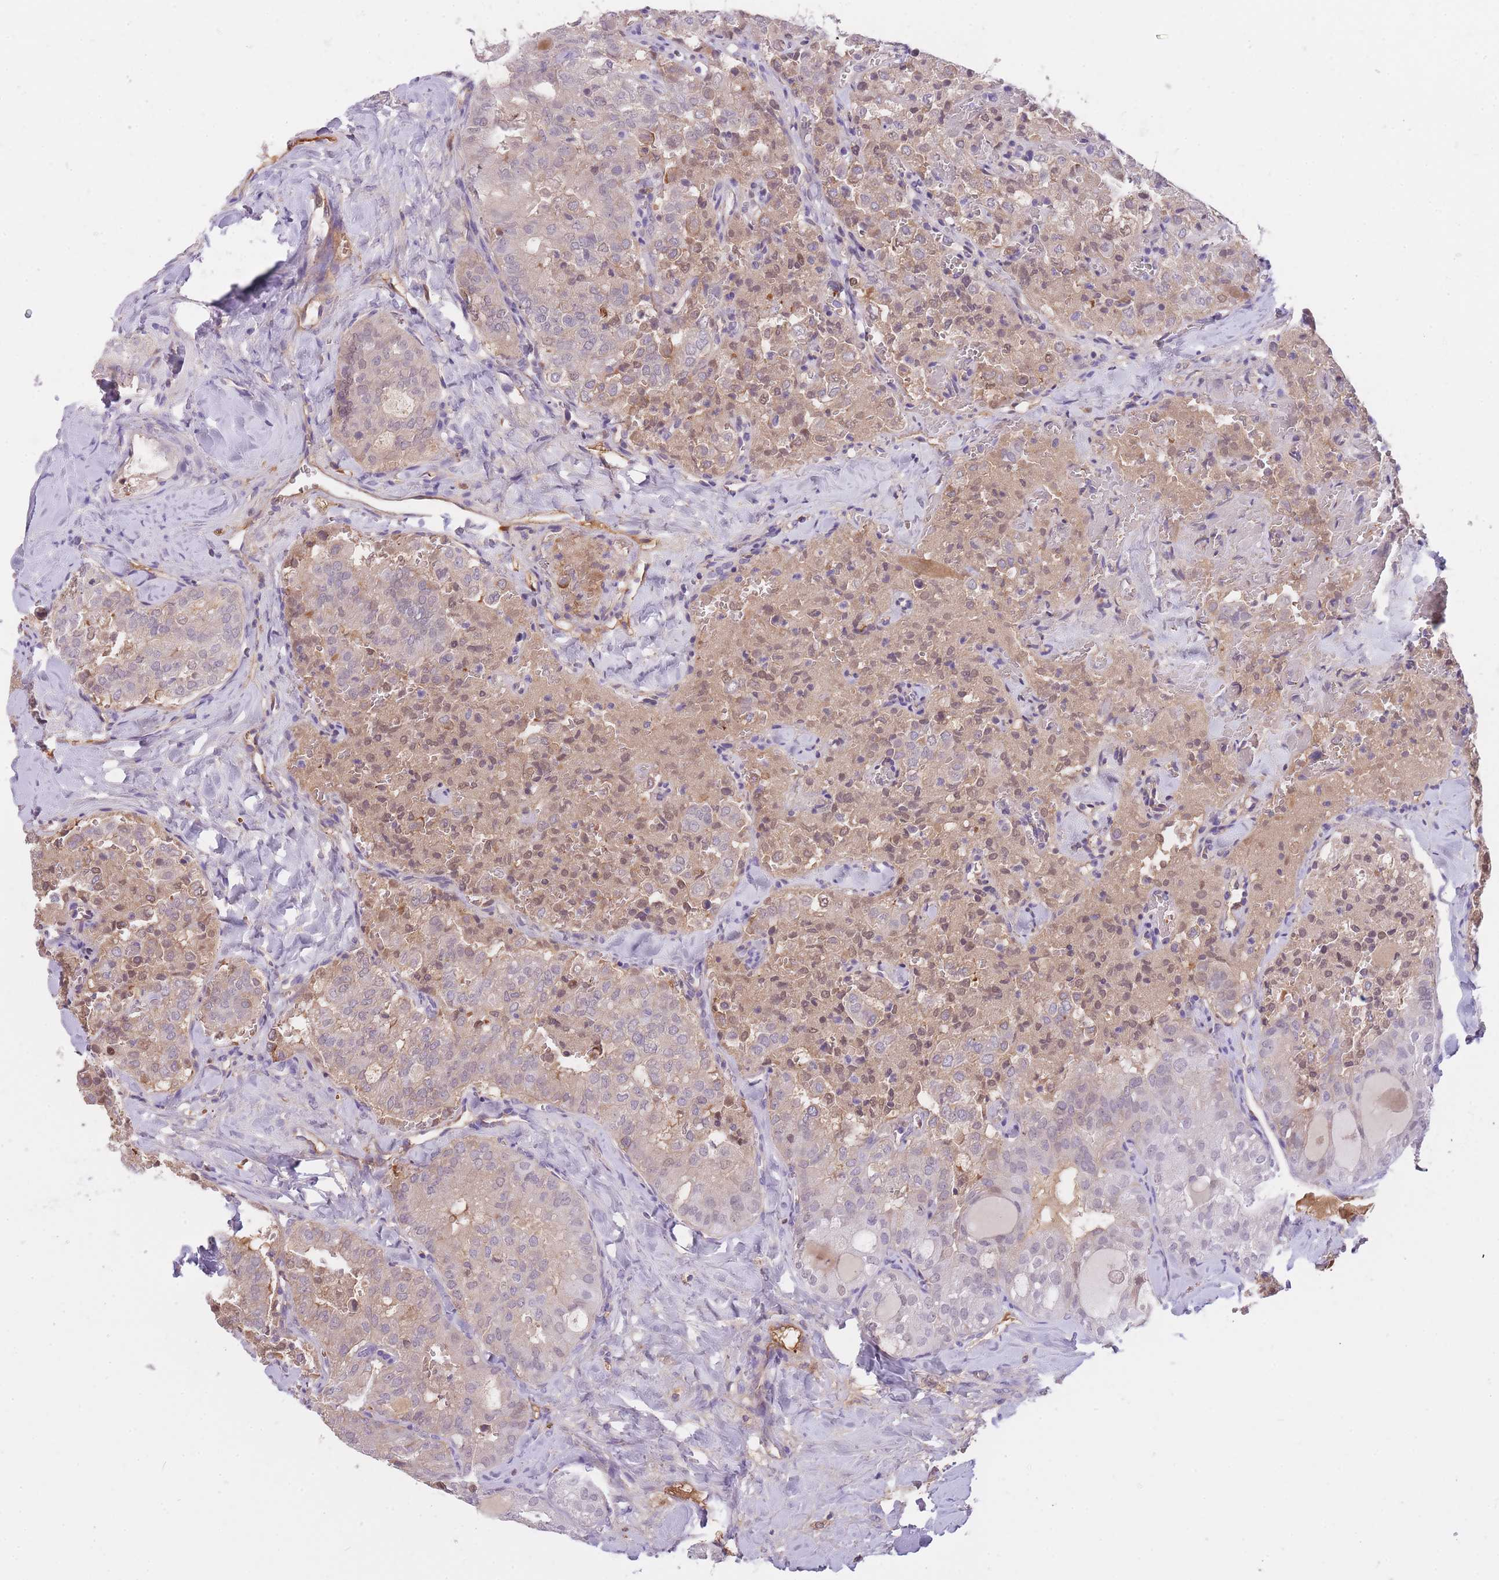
{"staining": {"intensity": "weak", "quantity": "25%-75%", "location": "cytoplasmic/membranous"}, "tissue": "thyroid cancer", "cell_type": "Tumor cells", "image_type": "cancer", "snomed": [{"axis": "morphology", "description": "Follicular adenoma carcinoma, NOS"}, {"axis": "topography", "description": "Thyroid gland"}], "caption": "This photomicrograph shows immunohistochemistry staining of human follicular adenoma carcinoma (thyroid), with low weak cytoplasmic/membranous staining in about 25%-75% of tumor cells.", "gene": "GNAT1", "patient": {"sex": "male", "age": 75}}